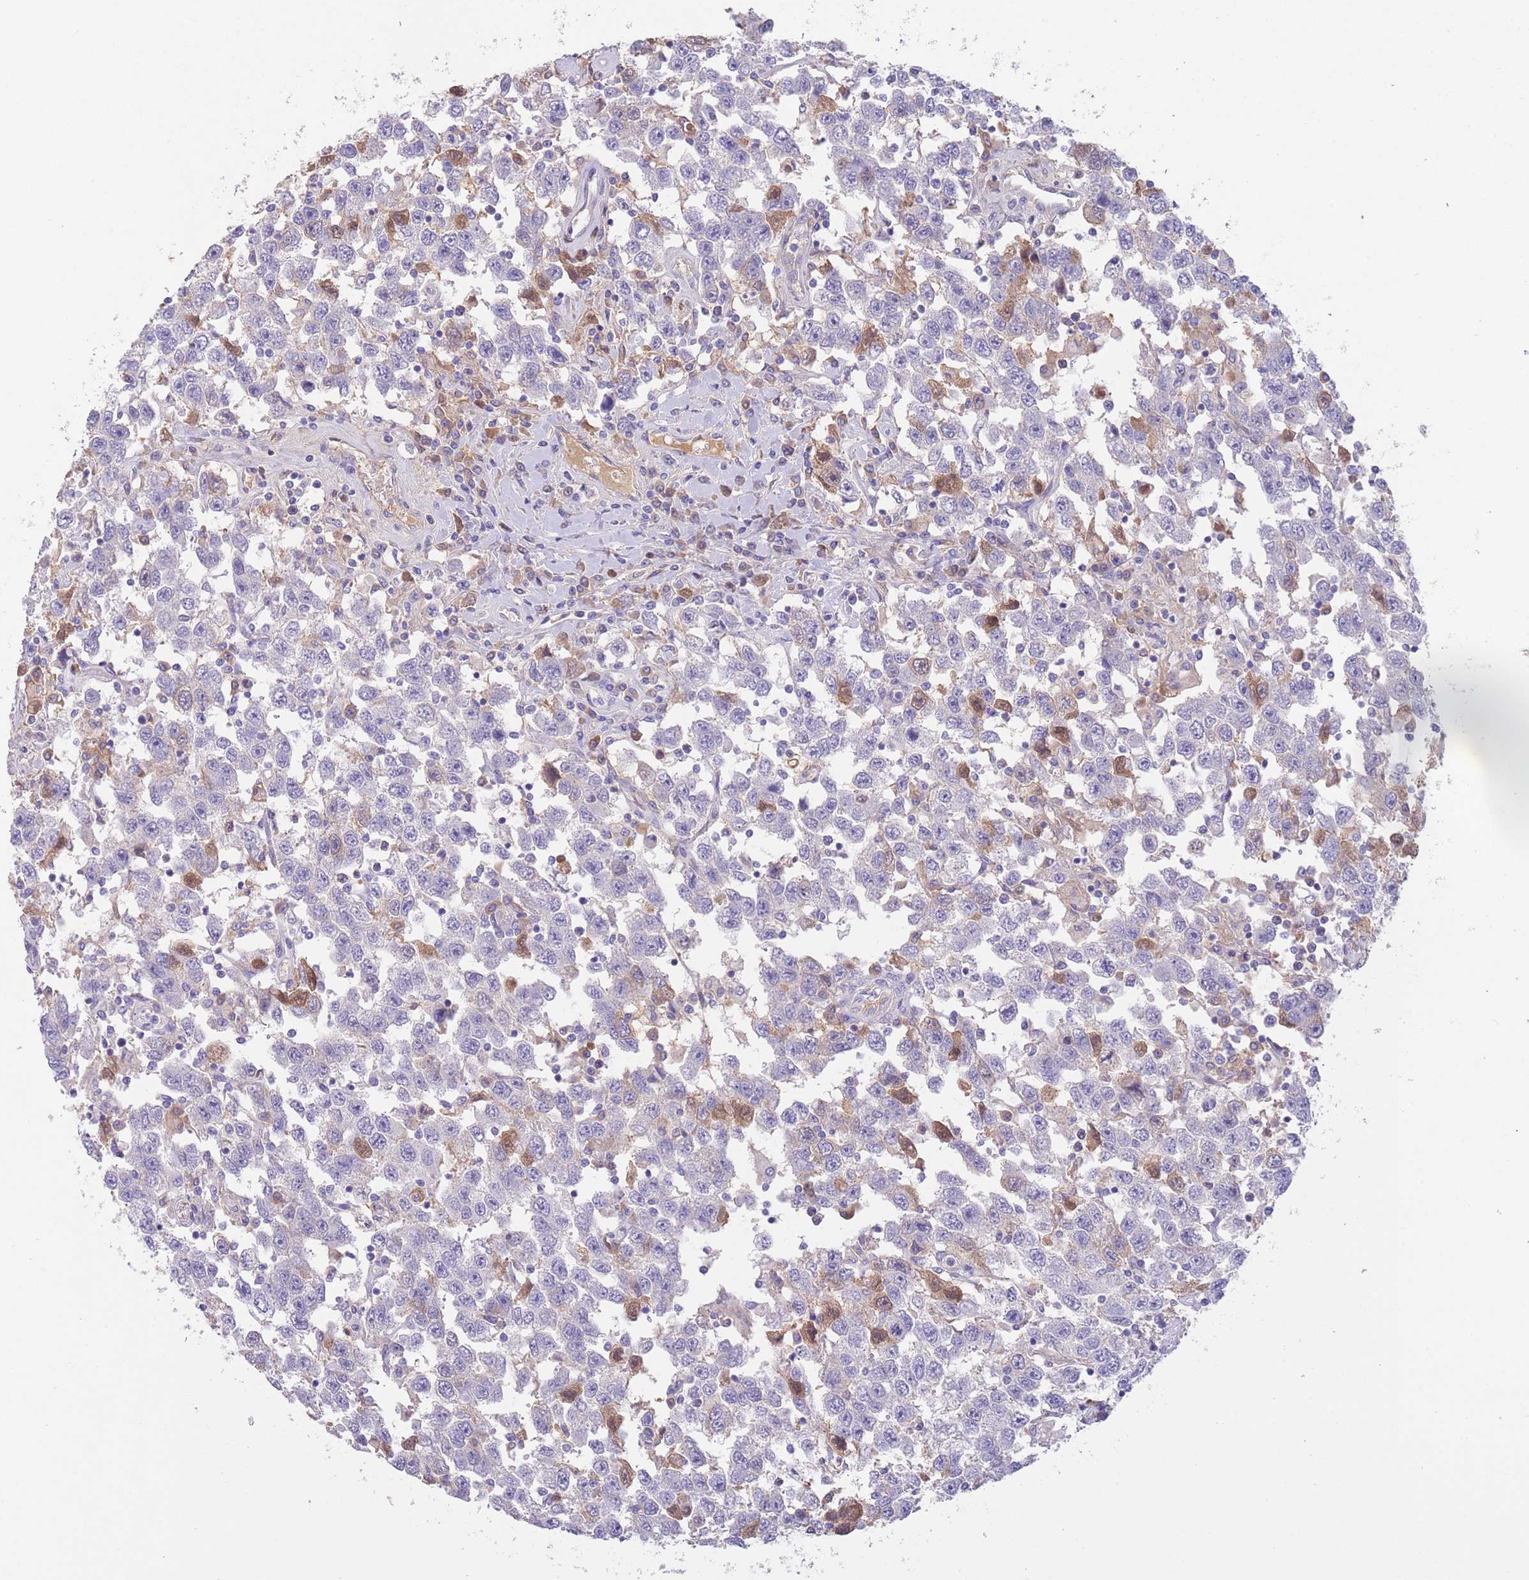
{"staining": {"intensity": "moderate", "quantity": "<25%", "location": "cytoplasmic/membranous"}, "tissue": "testis cancer", "cell_type": "Tumor cells", "image_type": "cancer", "snomed": [{"axis": "morphology", "description": "Seminoma, NOS"}, {"axis": "topography", "description": "Testis"}], "caption": "Protein analysis of testis cancer (seminoma) tissue exhibits moderate cytoplasmic/membranous expression in approximately <25% of tumor cells. Using DAB (3,3'-diaminobenzidine) (brown) and hematoxylin (blue) stains, captured at high magnification using brightfield microscopy.", "gene": "IGFL4", "patient": {"sex": "male", "age": 41}}